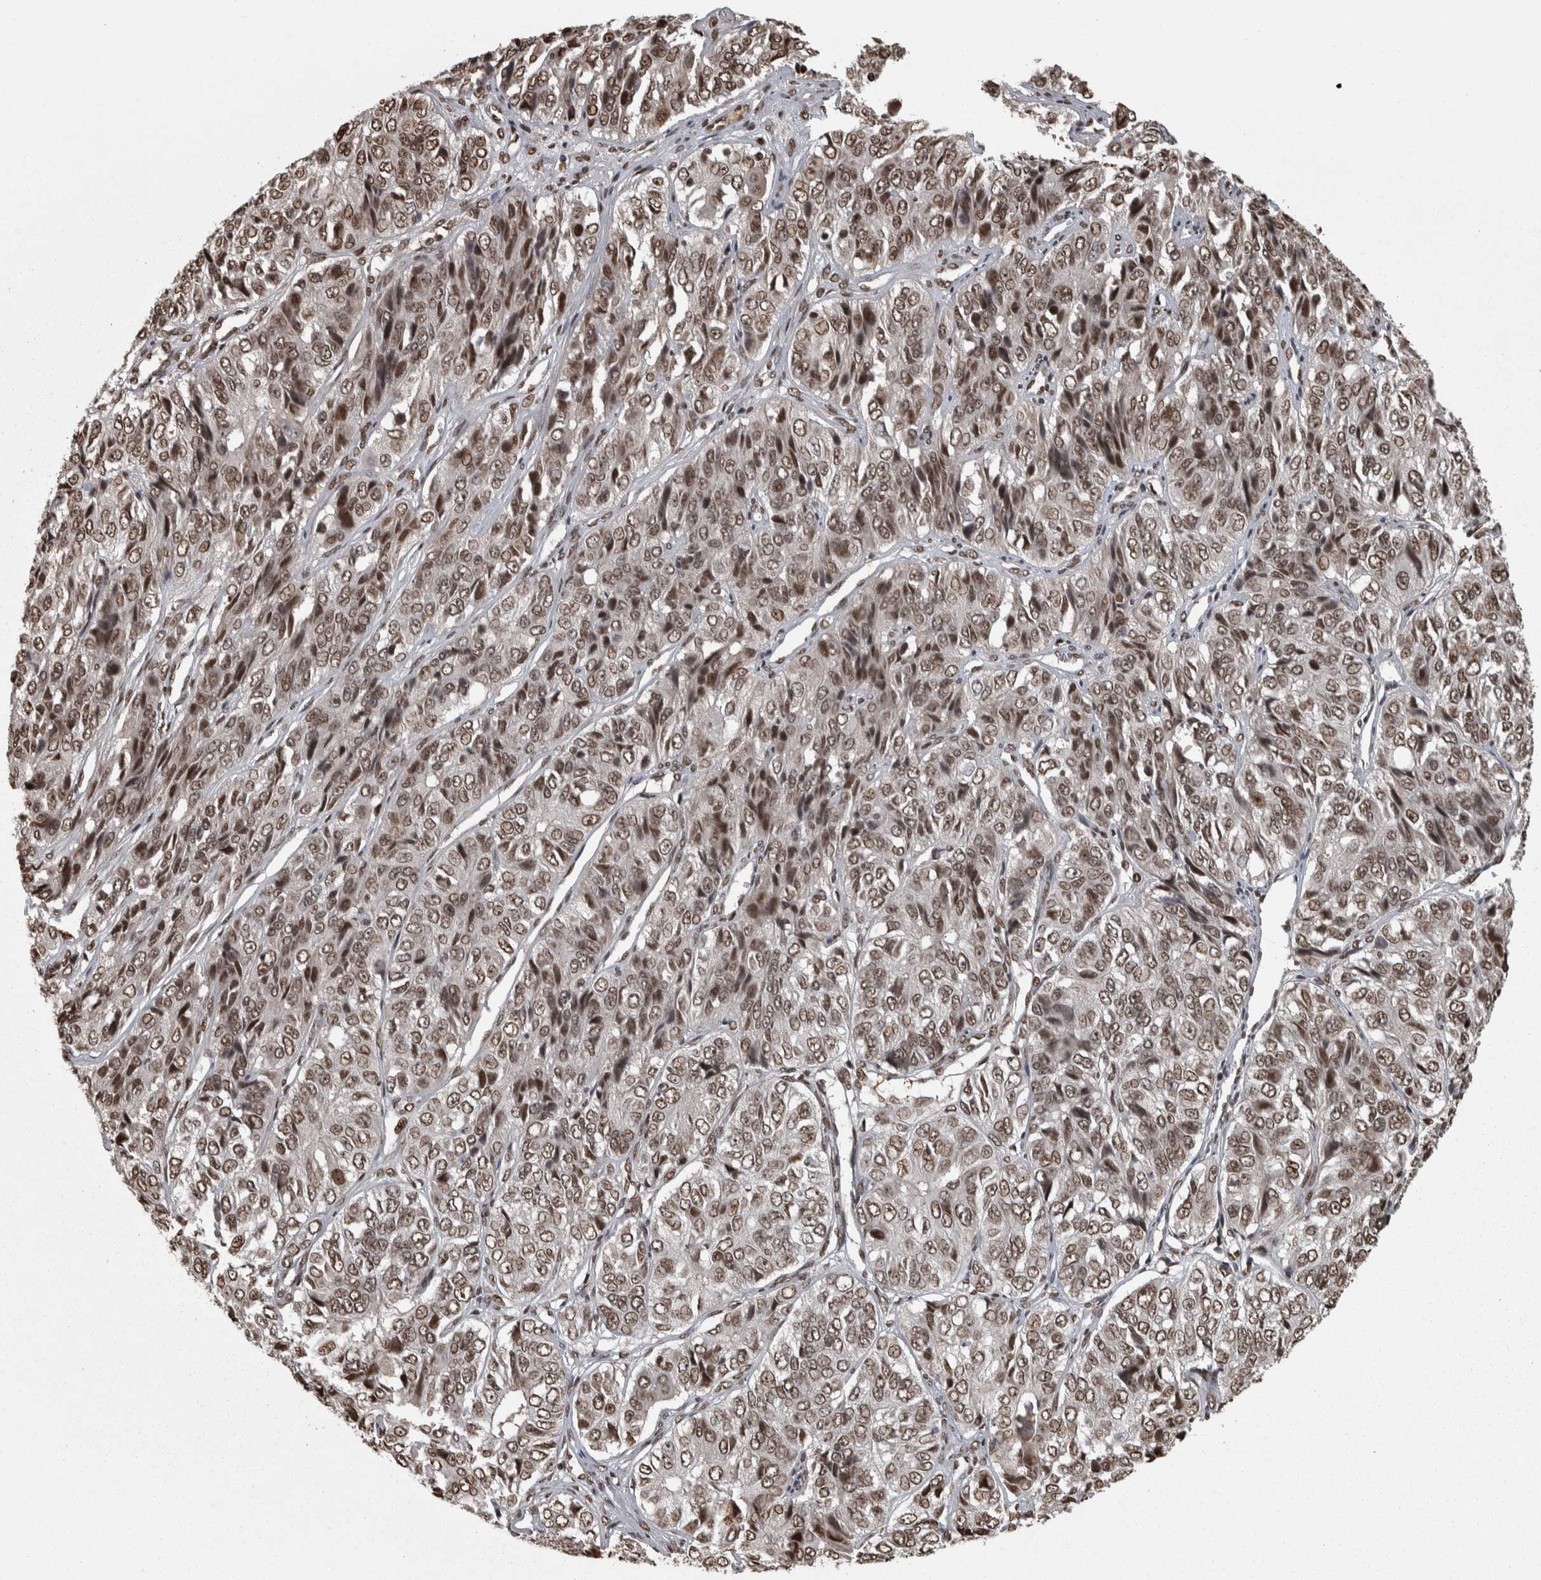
{"staining": {"intensity": "moderate", "quantity": ">75%", "location": "nuclear"}, "tissue": "ovarian cancer", "cell_type": "Tumor cells", "image_type": "cancer", "snomed": [{"axis": "morphology", "description": "Carcinoma, endometroid"}, {"axis": "topography", "description": "Ovary"}], "caption": "Moderate nuclear expression is seen in about >75% of tumor cells in ovarian cancer.", "gene": "ZFHX4", "patient": {"sex": "female", "age": 51}}